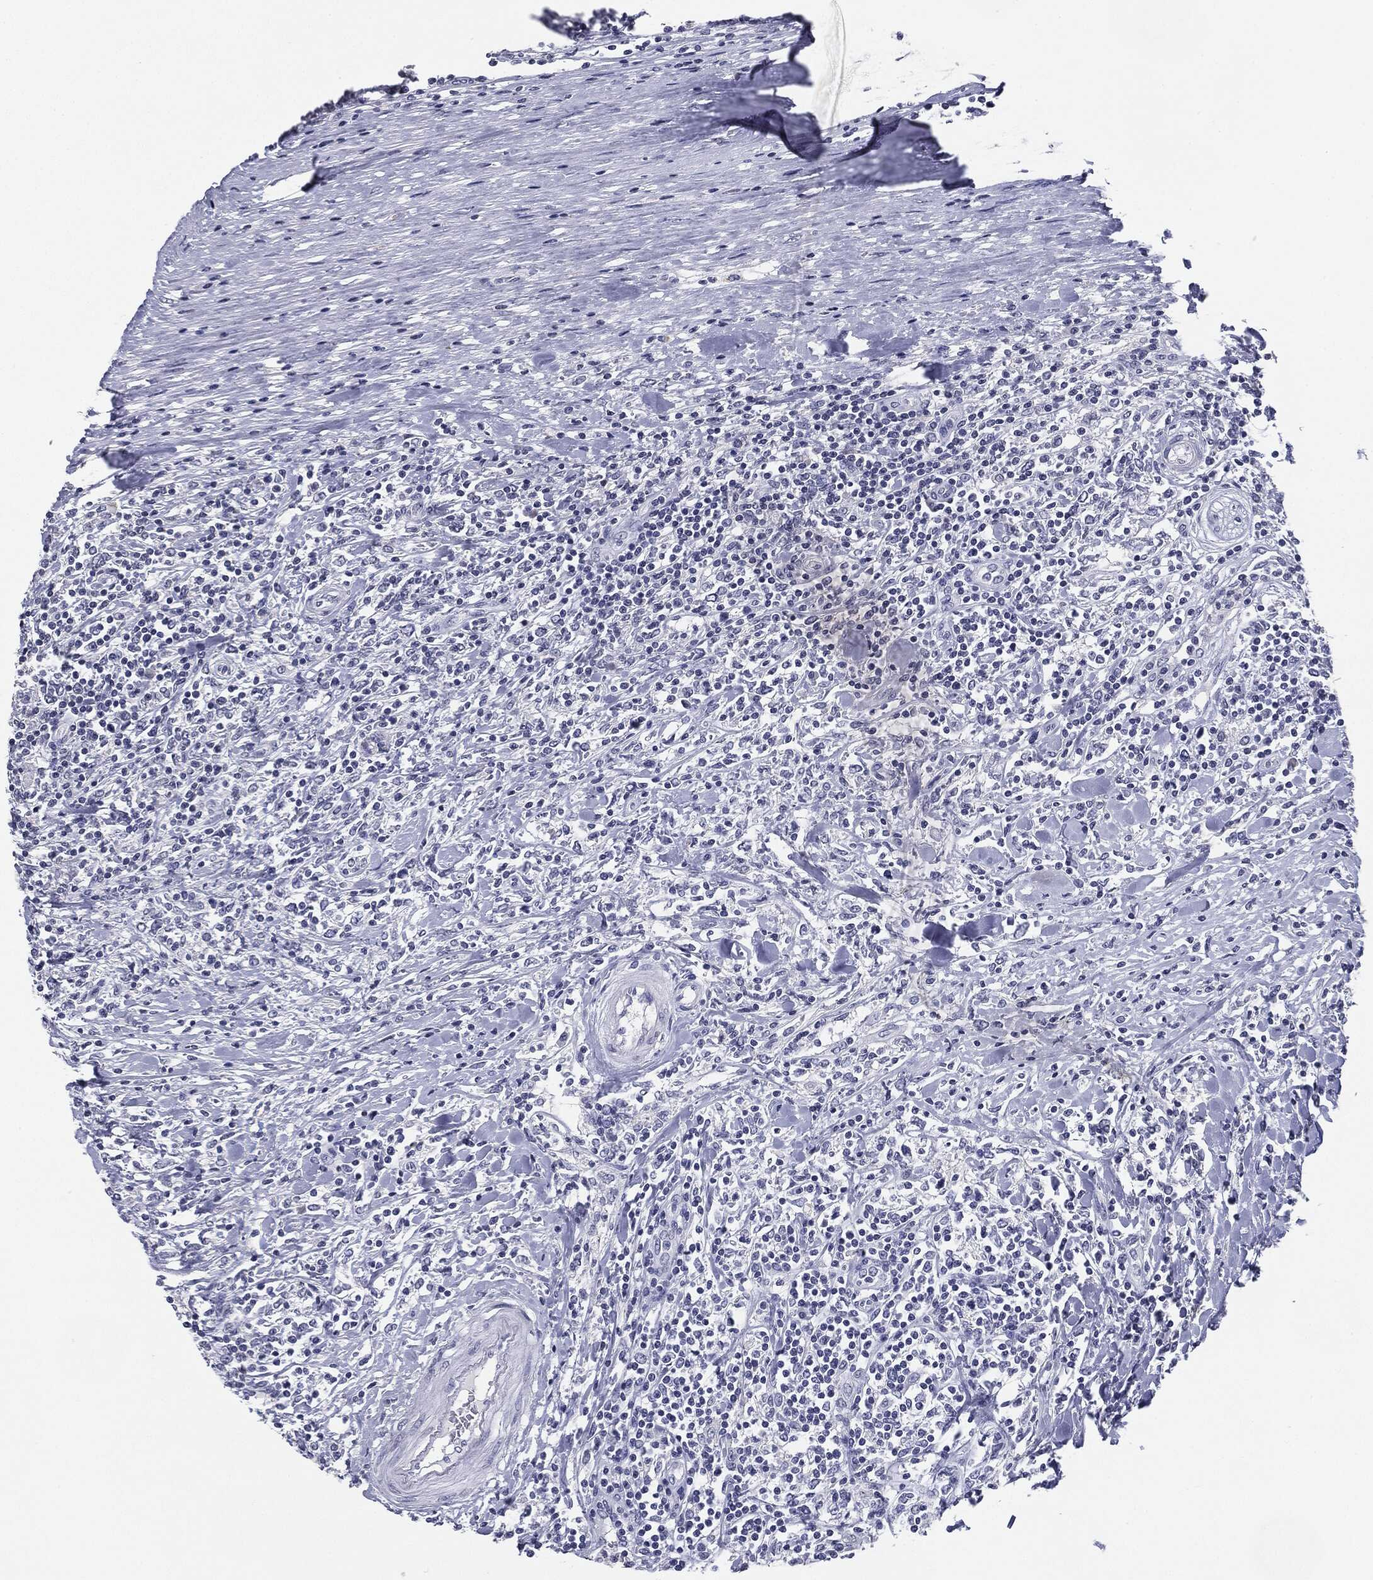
{"staining": {"intensity": "negative", "quantity": "none", "location": "none"}, "tissue": "lymphoma", "cell_type": "Tumor cells", "image_type": "cancer", "snomed": [{"axis": "morphology", "description": "Malignant lymphoma, non-Hodgkin's type, High grade"}, {"axis": "topography", "description": "Lymph node"}], "caption": "The image demonstrates no staining of tumor cells in malignant lymphoma, non-Hodgkin's type (high-grade).", "gene": "SERPINB4", "patient": {"sex": "female", "age": 84}}